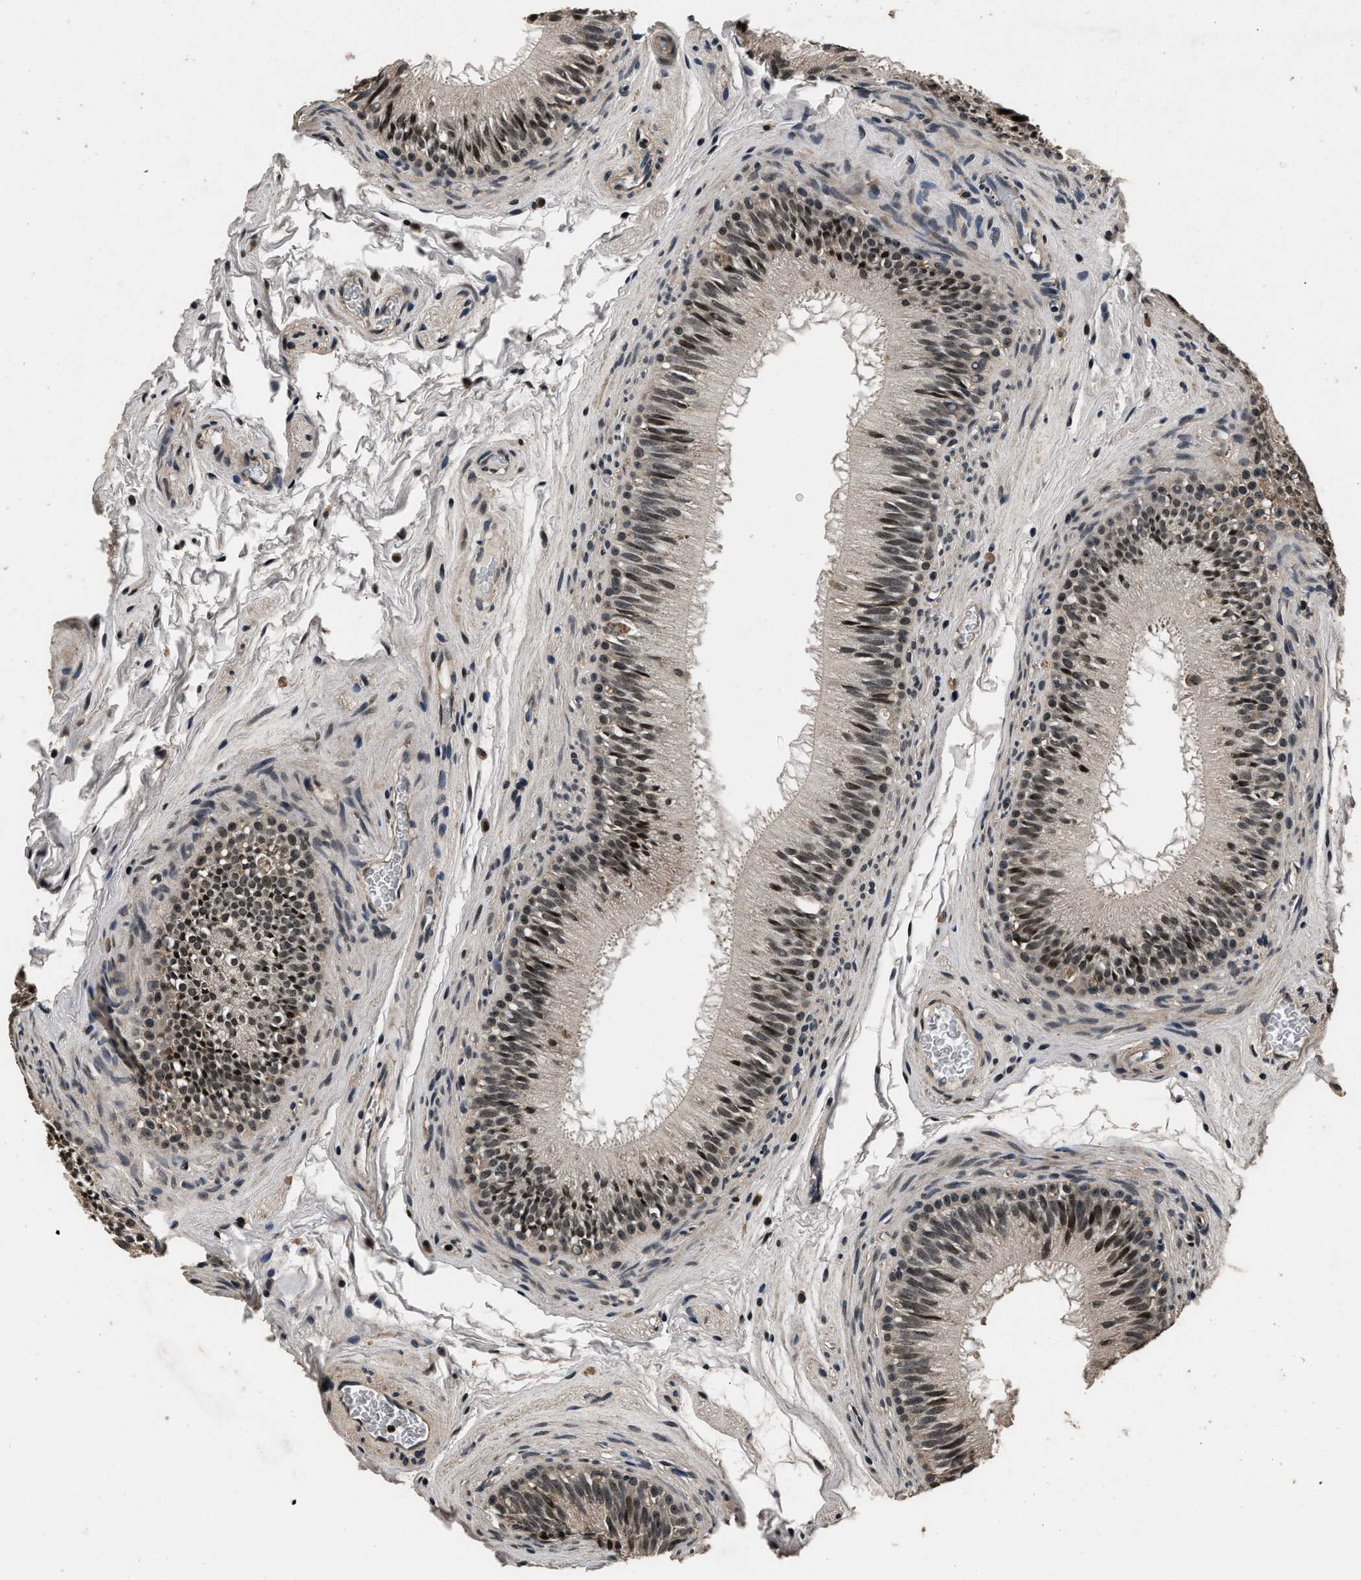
{"staining": {"intensity": "strong", "quantity": ">75%", "location": "nuclear"}, "tissue": "epididymis", "cell_type": "Glandular cells", "image_type": "normal", "snomed": [{"axis": "morphology", "description": "Normal tissue, NOS"}, {"axis": "topography", "description": "Testis"}, {"axis": "topography", "description": "Epididymis"}], "caption": "IHC micrograph of benign epididymis: epididymis stained using IHC exhibits high levels of strong protein expression localized specifically in the nuclear of glandular cells, appearing as a nuclear brown color.", "gene": "CSTF1", "patient": {"sex": "male", "age": 36}}